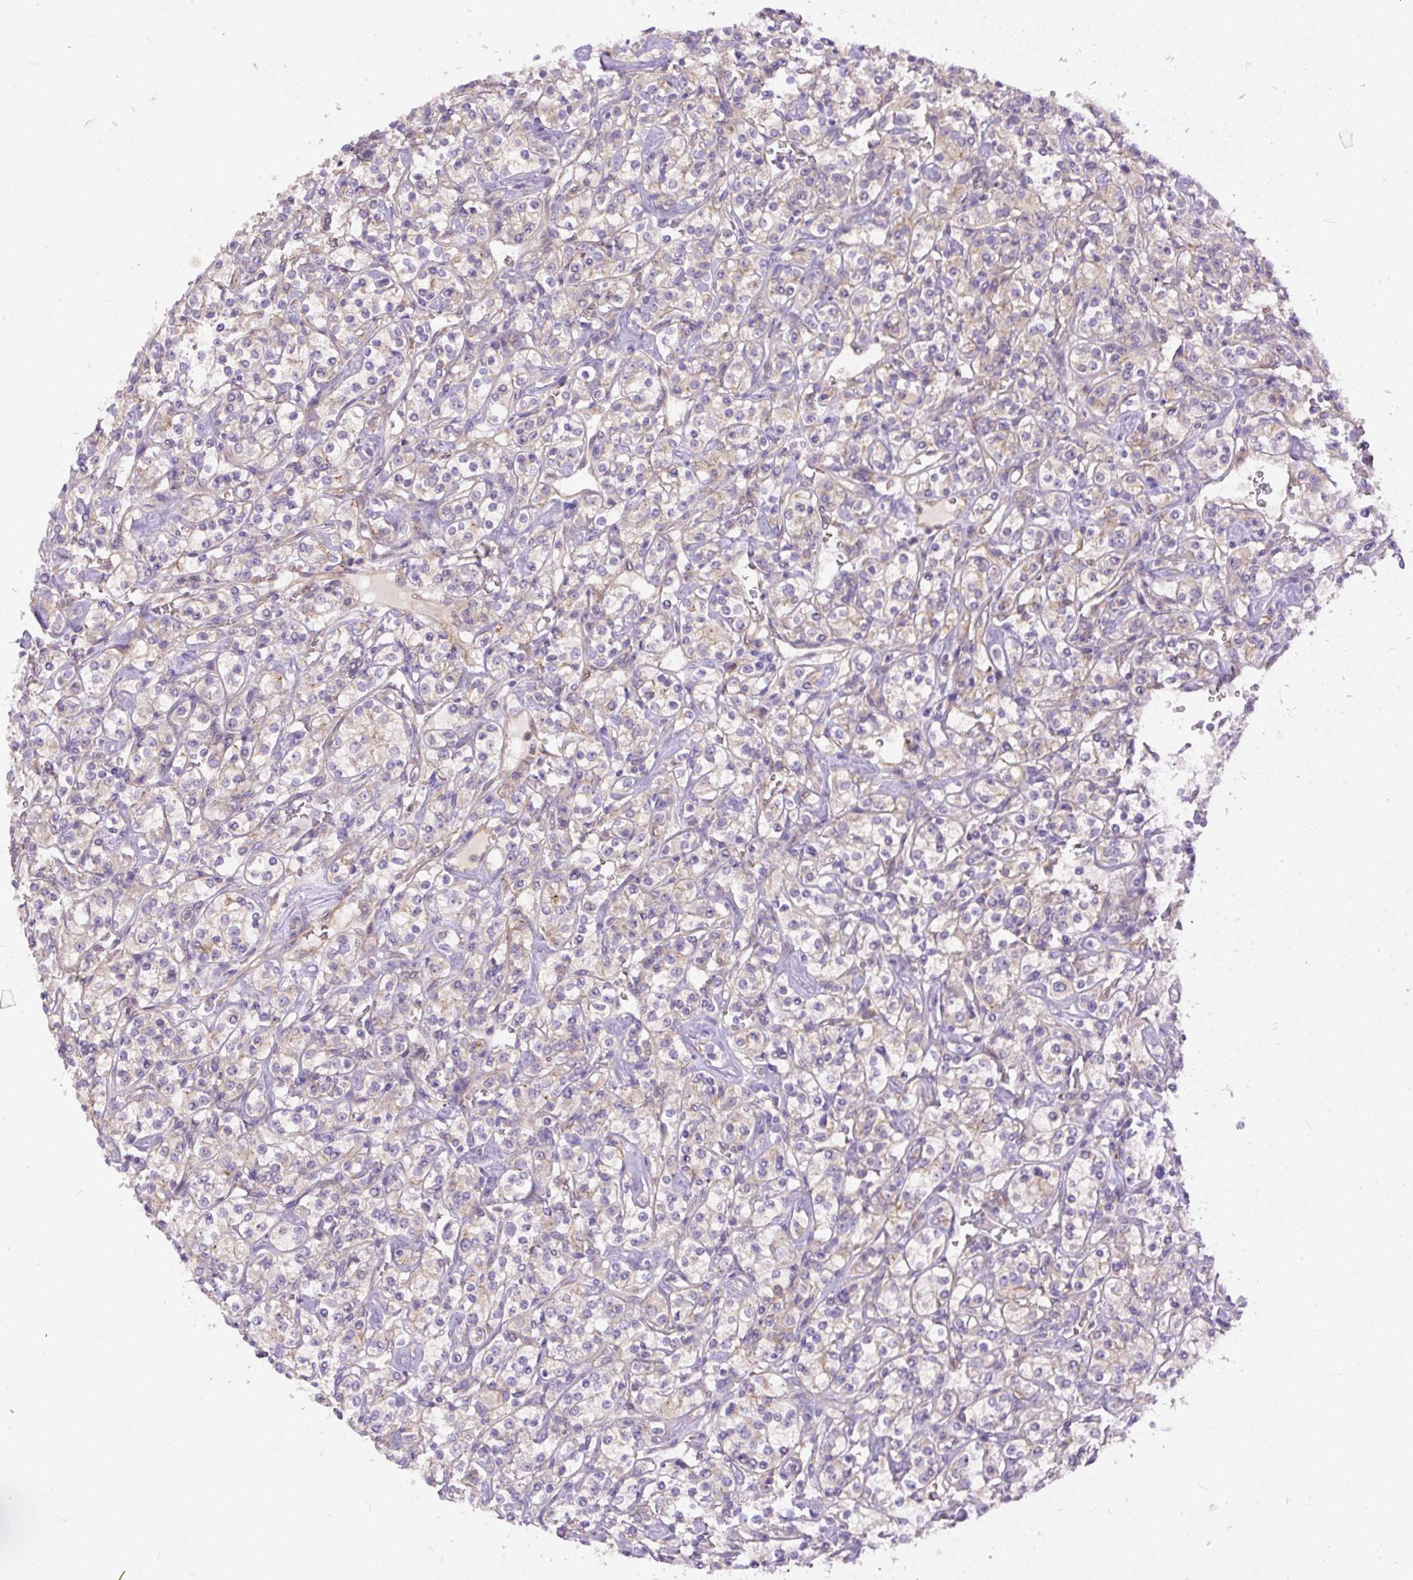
{"staining": {"intensity": "weak", "quantity": "<25%", "location": "cytoplasmic/membranous"}, "tissue": "renal cancer", "cell_type": "Tumor cells", "image_type": "cancer", "snomed": [{"axis": "morphology", "description": "Adenocarcinoma, NOS"}, {"axis": "topography", "description": "Kidney"}], "caption": "IHC of adenocarcinoma (renal) exhibits no positivity in tumor cells.", "gene": "DAPK1", "patient": {"sex": "male", "age": 77}}